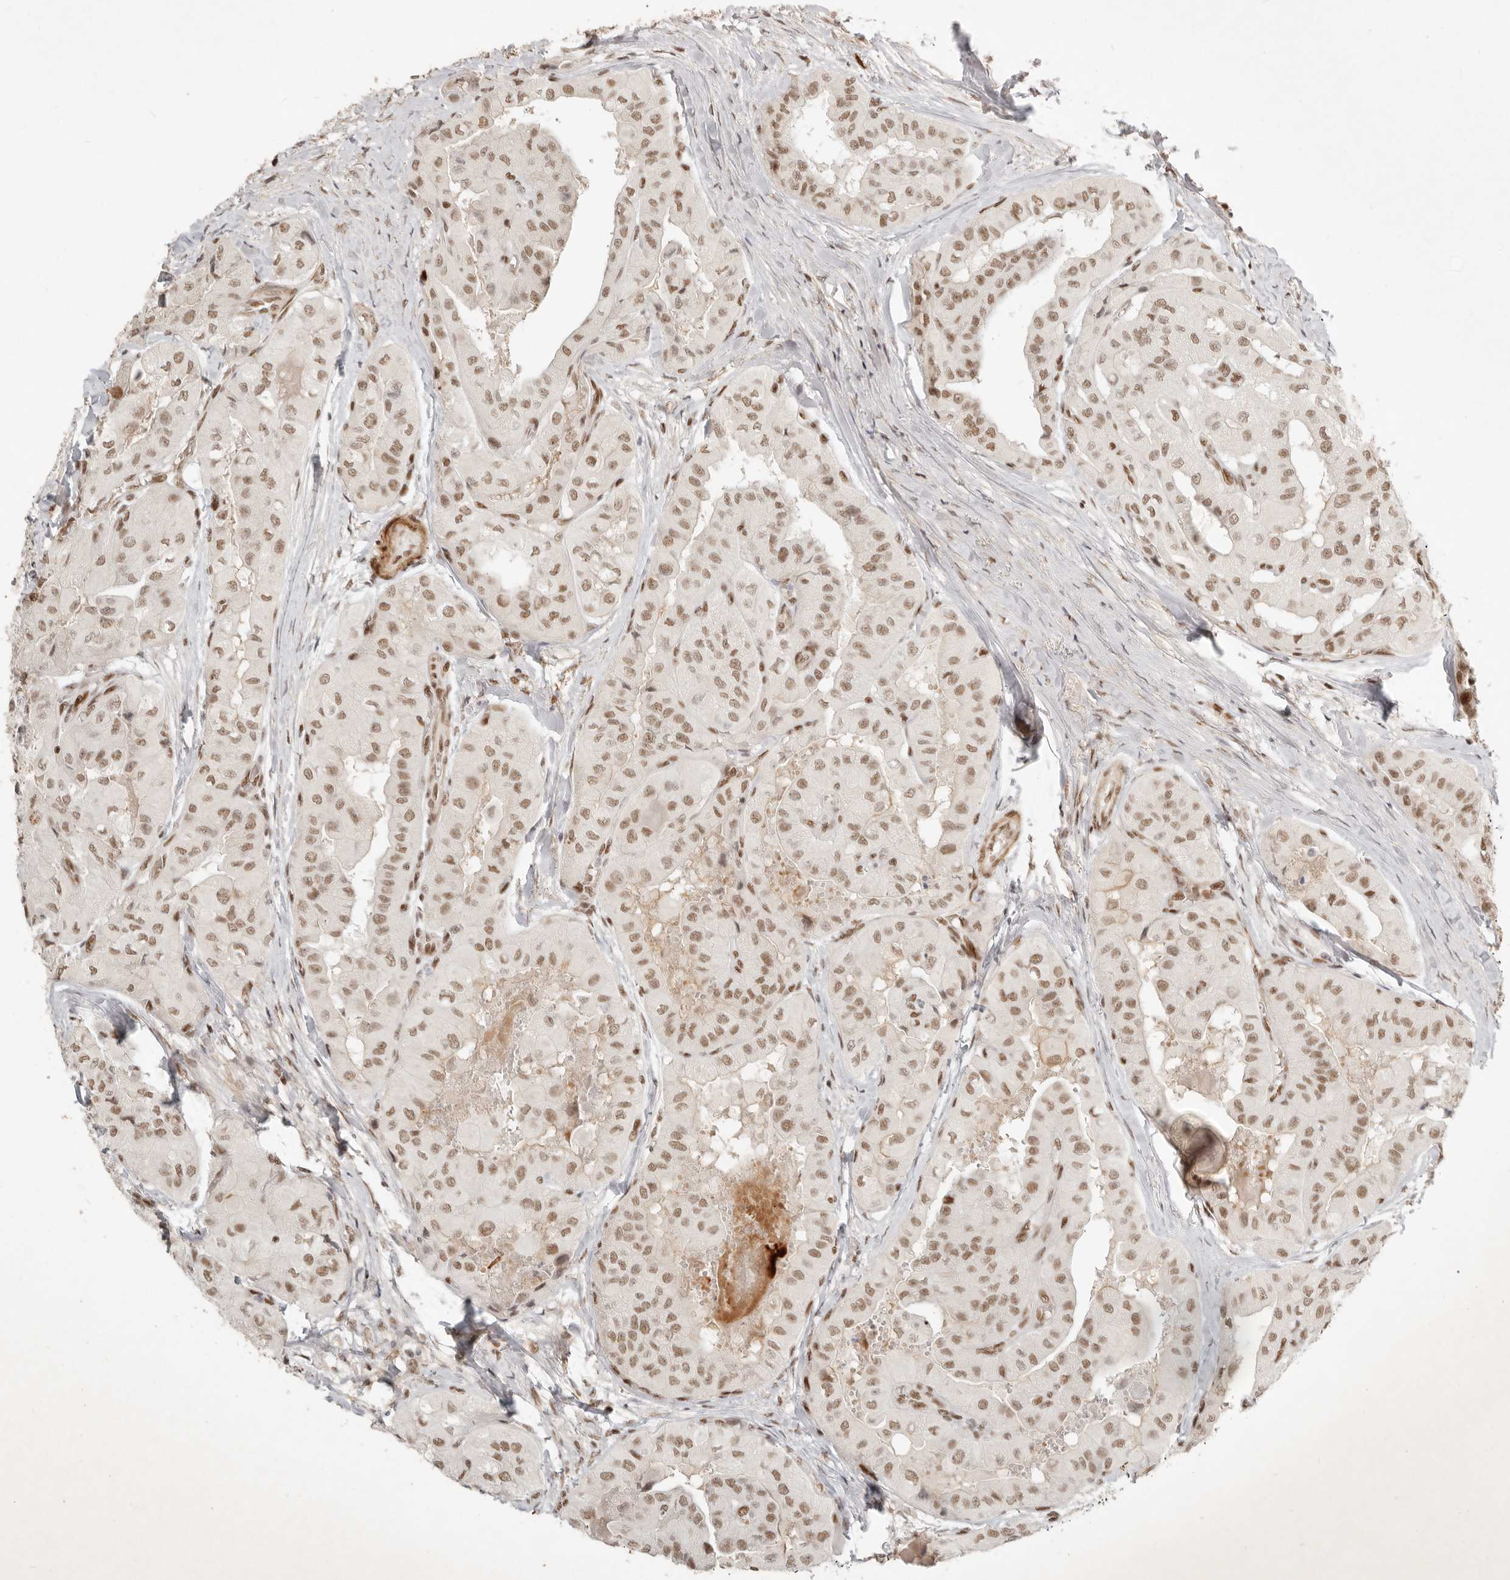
{"staining": {"intensity": "moderate", "quantity": ">75%", "location": "nuclear"}, "tissue": "thyroid cancer", "cell_type": "Tumor cells", "image_type": "cancer", "snomed": [{"axis": "morphology", "description": "Papillary adenocarcinoma, NOS"}, {"axis": "topography", "description": "Thyroid gland"}], "caption": "IHC of thyroid cancer (papillary adenocarcinoma) reveals medium levels of moderate nuclear staining in approximately >75% of tumor cells. (Brightfield microscopy of DAB IHC at high magnification).", "gene": "GABPA", "patient": {"sex": "female", "age": 59}}